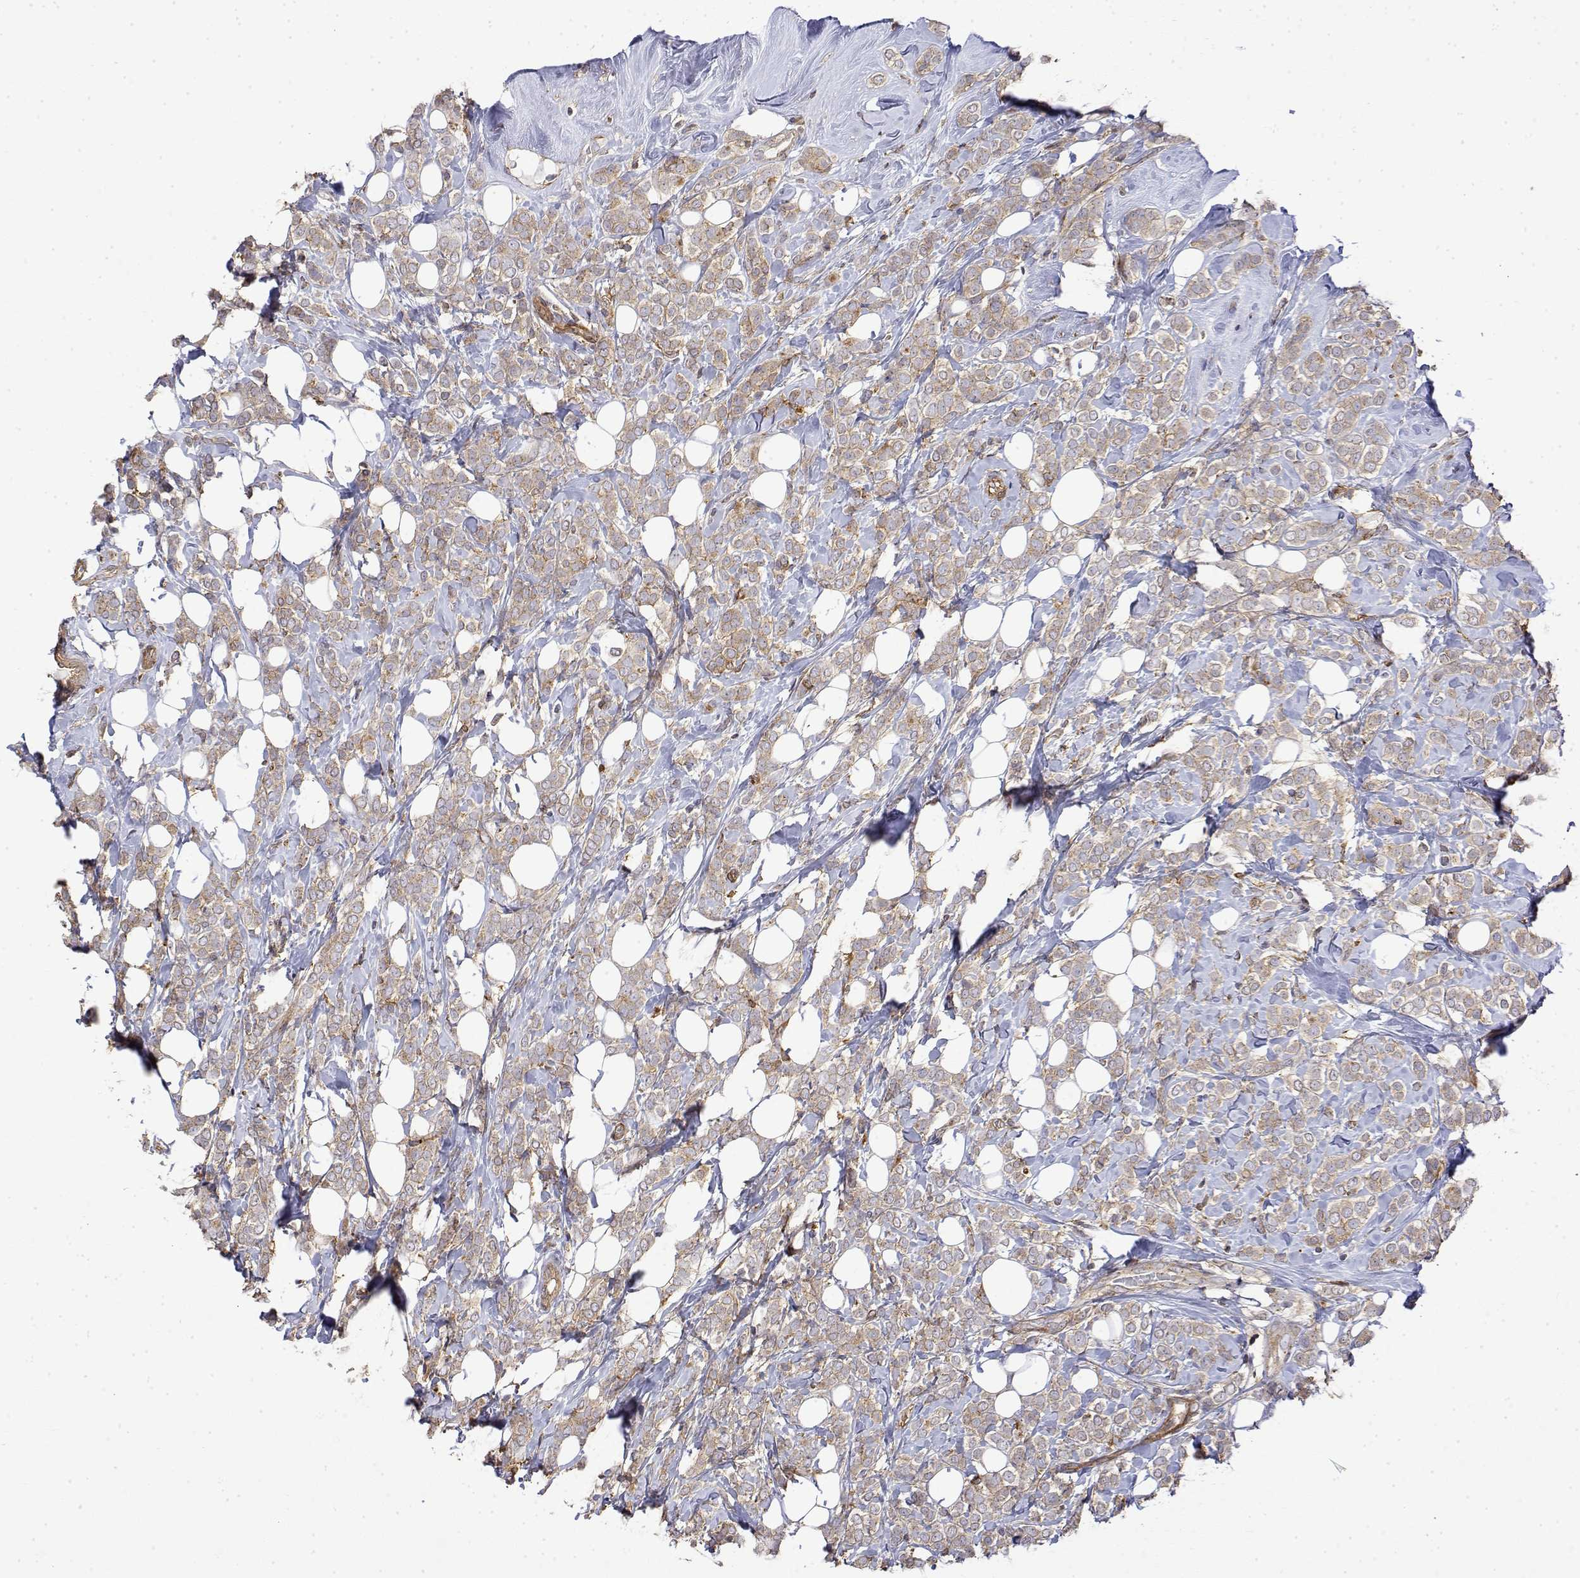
{"staining": {"intensity": "weak", "quantity": "25%-75%", "location": "cytoplasmic/membranous"}, "tissue": "breast cancer", "cell_type": "Tumor cells", "image_type": "cancer", "snomed": [{"axis": "morphology", "description": "Lobular carcinoma"}, {"axis": "topography", "description": "Breast"}], "caption": "Lobular carcinoma (breast) was stained to show a protein in brown. There is low levels of weak cytoplasmic/membranous expression in about 25%-75% of tumor cells.", "gene": "PACSIN2", "patient": {"sex": "female", "age": 49}}